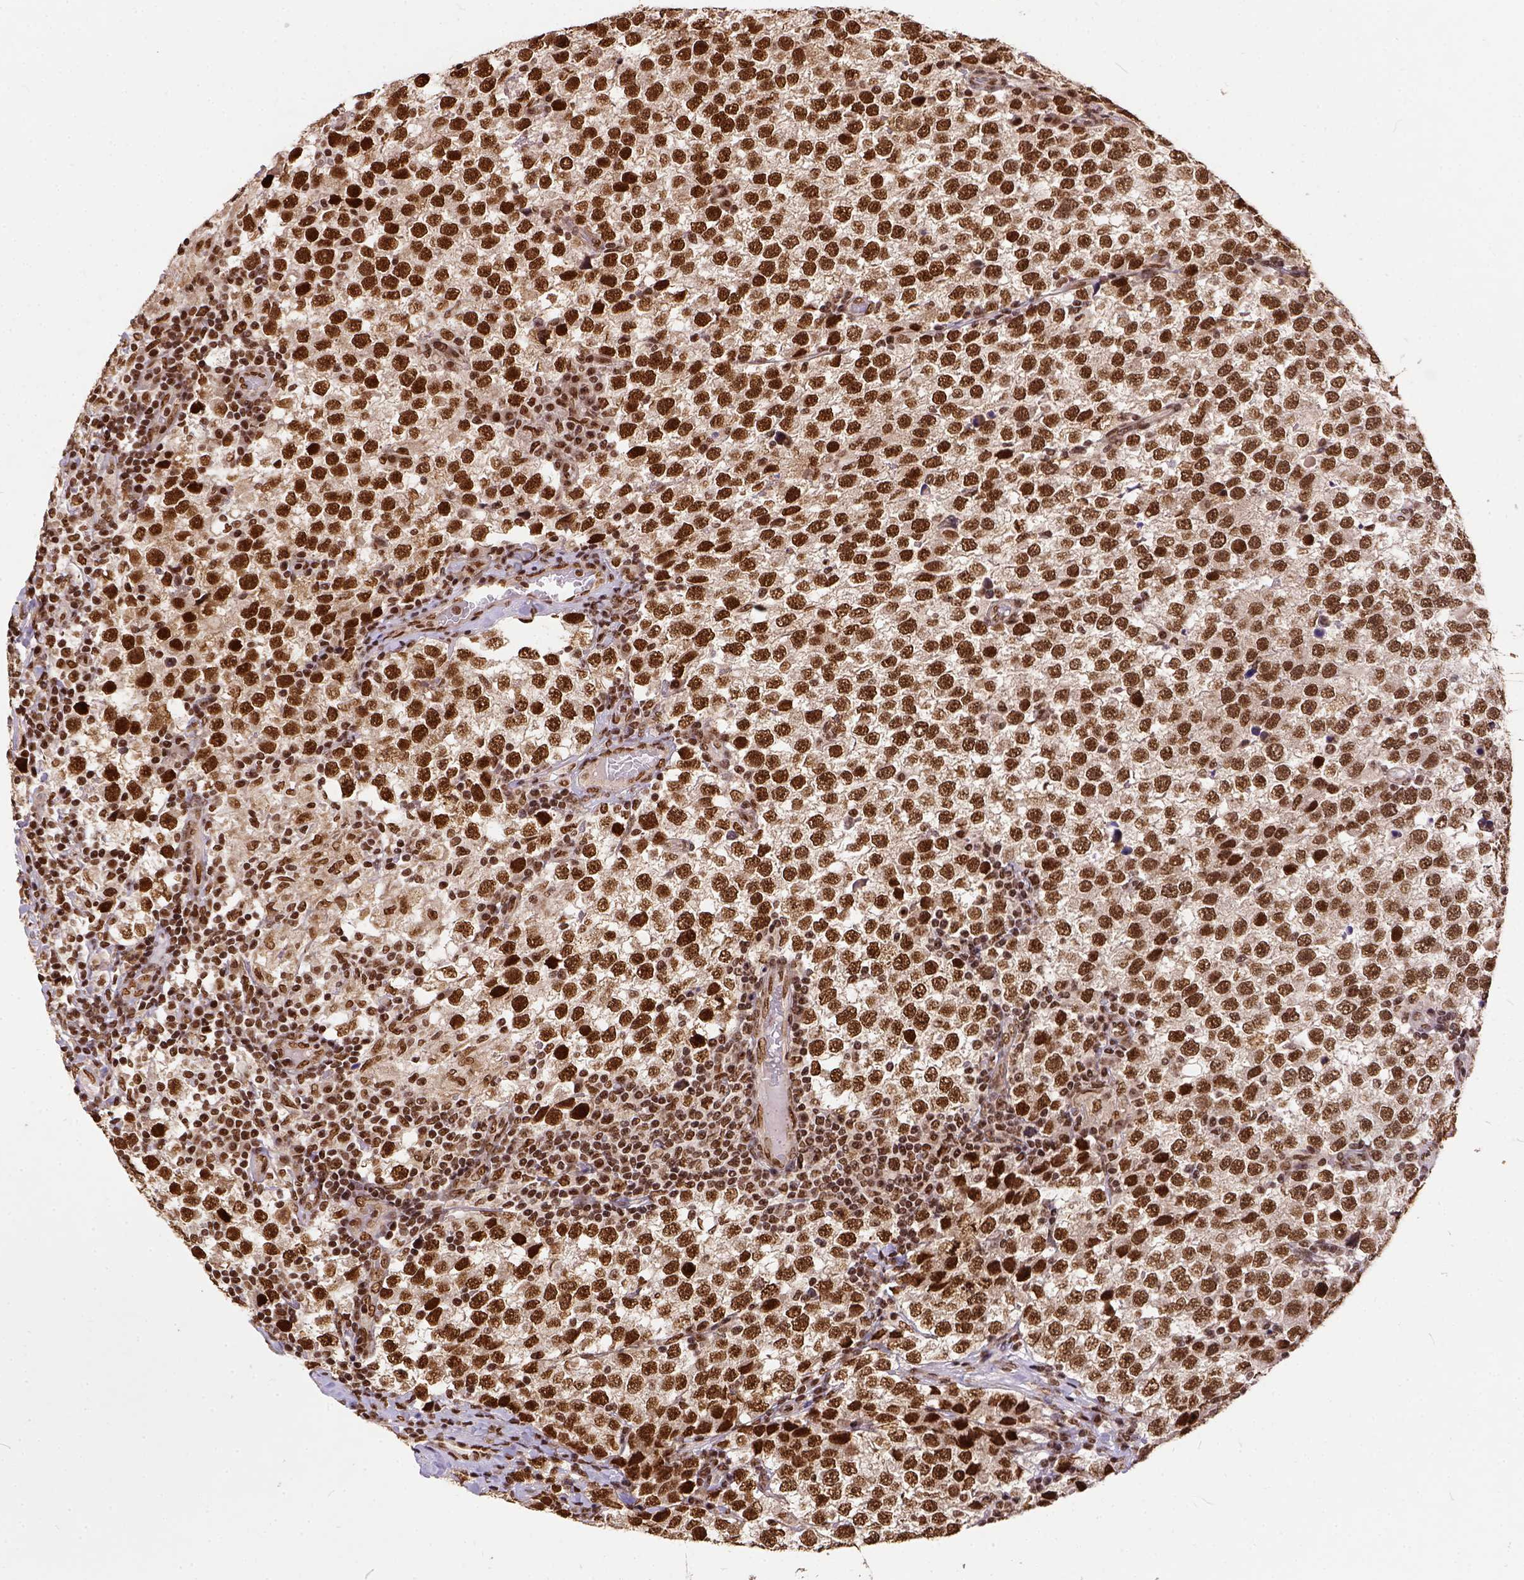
{"staining": {"intensity": "strong", "quantity": ">75%", "location": "nuclear"}, "tissue": "testis cancer", "cell_type": "Tumor cells", "image_type": "cancer", "snomed": [{"axis": "morphology", "description": "Seminoma, NOS"}, {"axis": "topography", "description": "Testis"}], "caption": "This is an image of IHC staining of testis seminoma, which shows strong positivity in the nuclear of tumor cells.", "gene": "NACC1", "patient": {"sex": "male", "age": 34}}